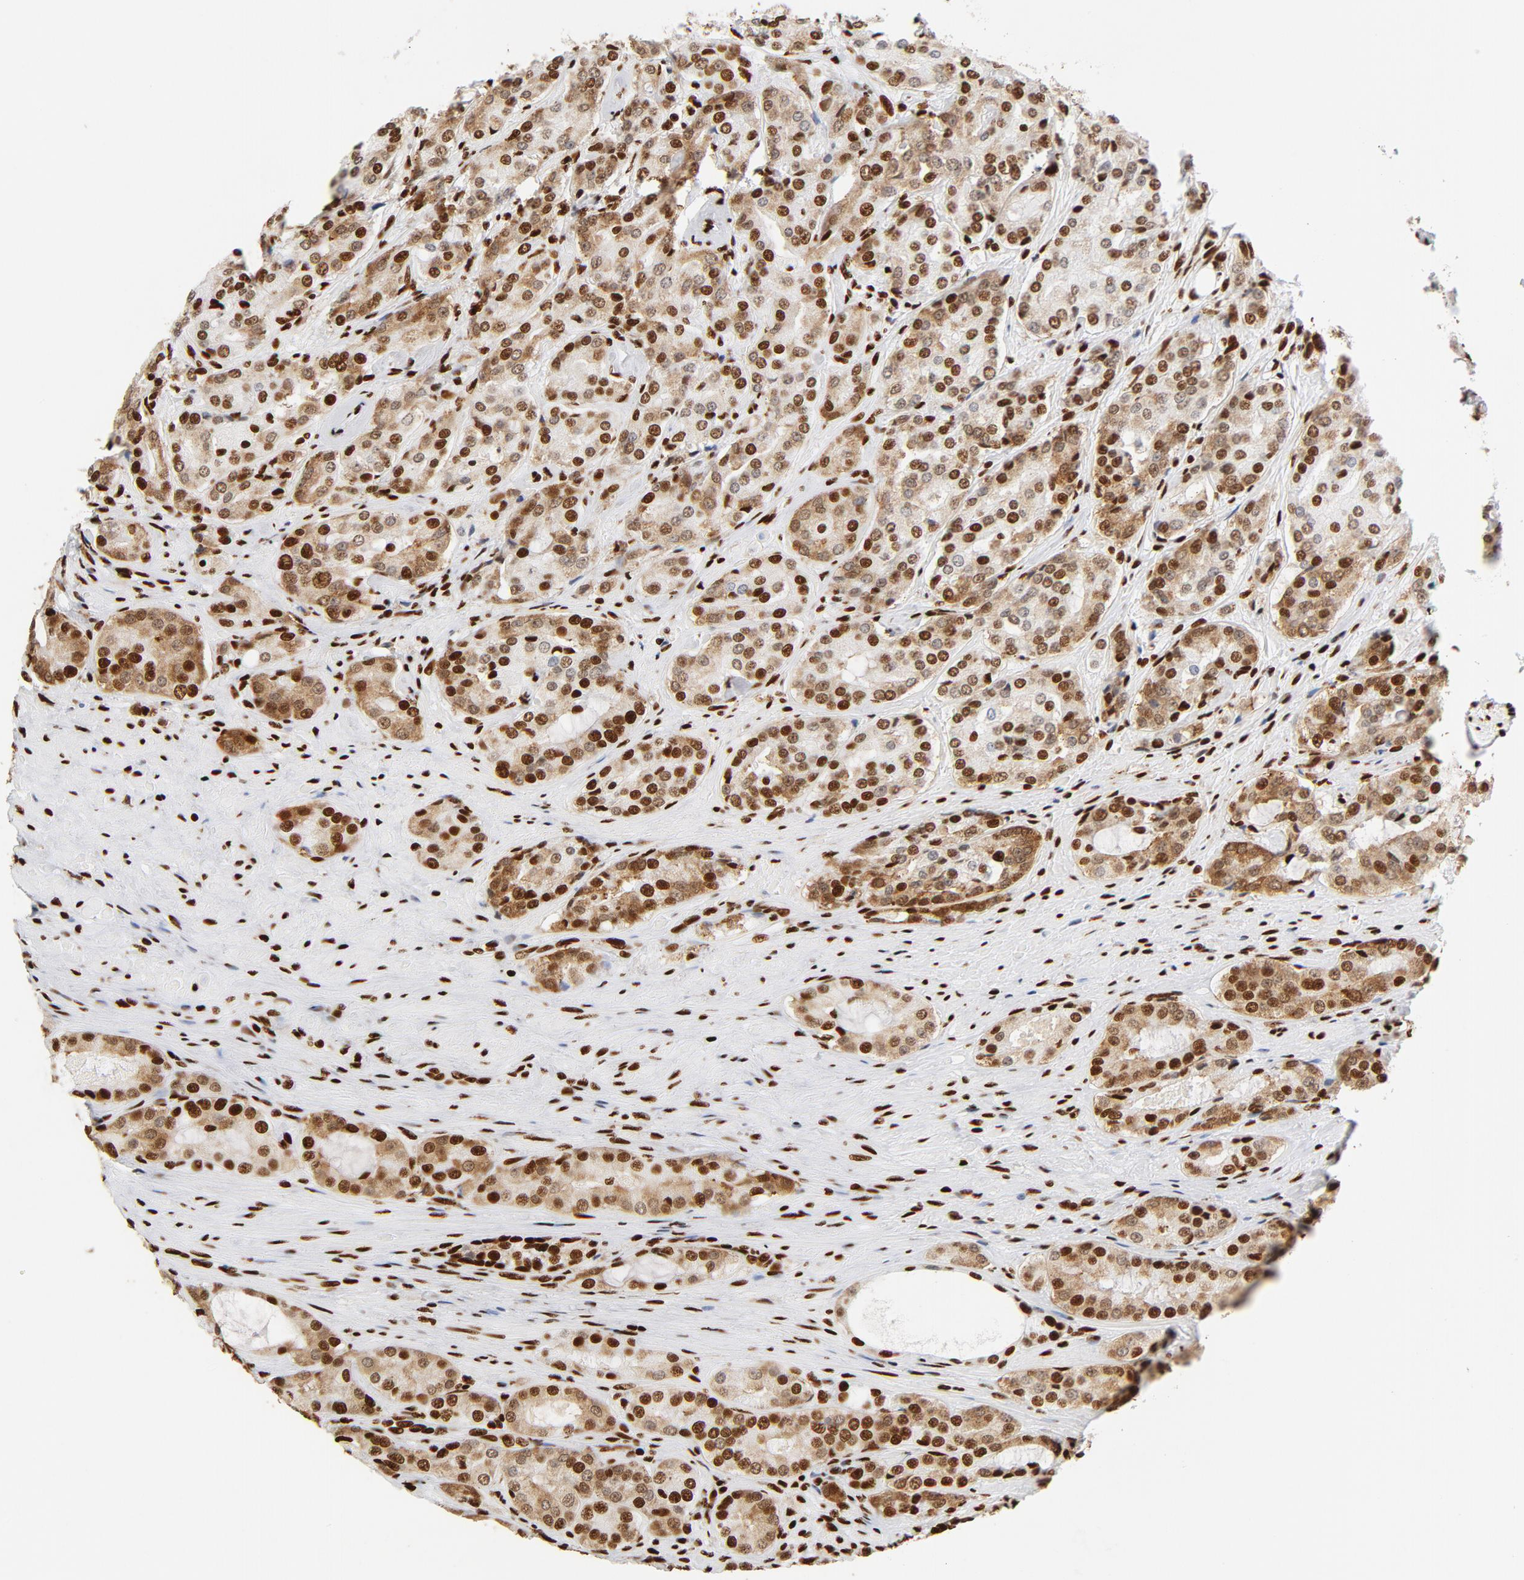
{"staining": {"intensity": "strong", "quantity": ">75%", "location": "cytoplasmic/membranous,nuclear"}, "tissue": "prostate cancer", "cell_type": "Tumor cells", "image_type": "cancer", "snomed": [{"axis": "morphology", "description": "Adenocarcinoma, High grade"}, {"axis": "topography", "description": "Prostate"}], "caption": "High-magnification brightfield microscopy of prostate cancer (adenocarcinoma (high-grade)) stained with DAB (brown) and counterstained with hematoxylin (blue). tumor cells exhibit strong cytoplasmic/membranous and nuclear staining is present in about>75% of cells.", "gene": "XRCC6", "patient": {"sex": "male", "age": 72}}